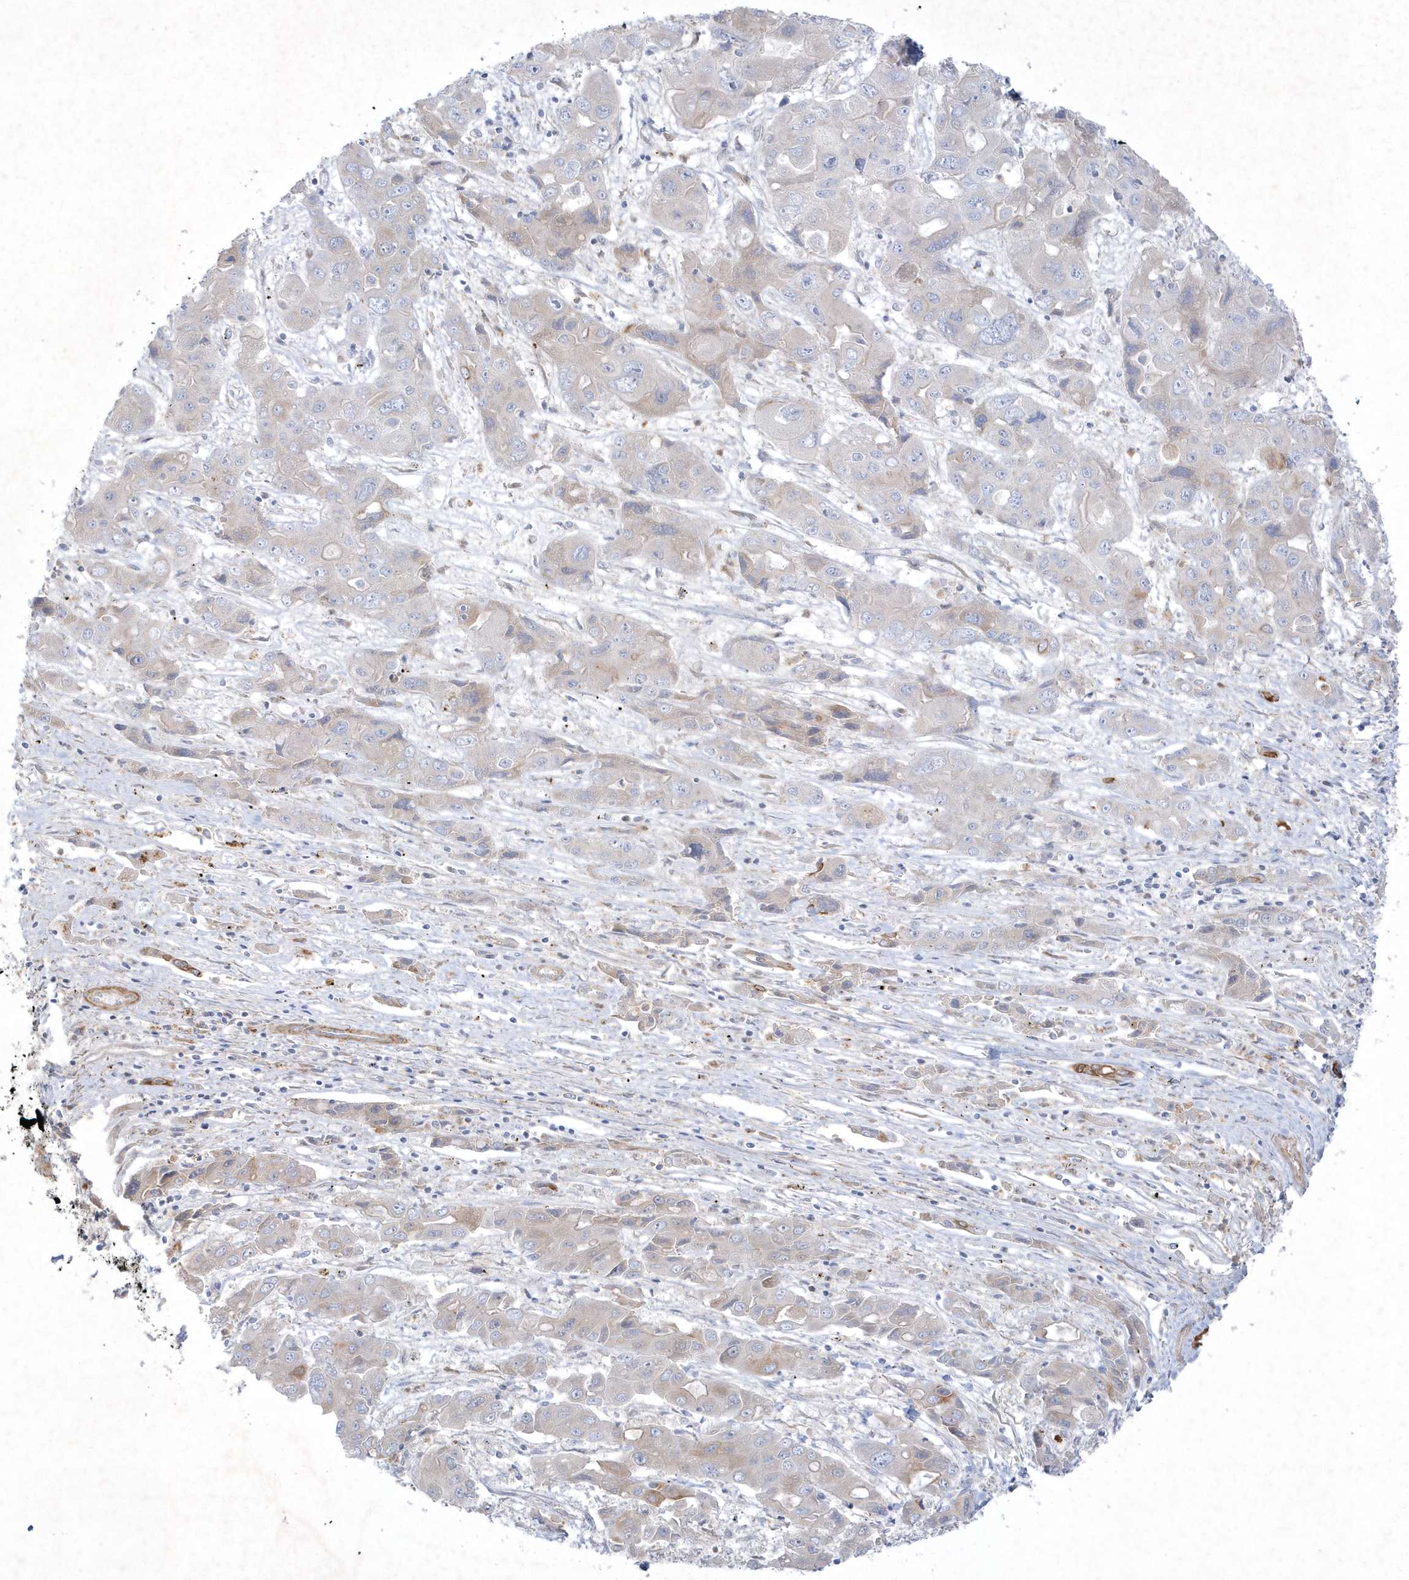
{"staining": {"intensity": "negative", "quantity": "none", "location": "none"}, "tissue": "liver cancer", "cell_type": "Tumor cells", "image_type": "cancer", "snomed": [{"axis": "morphology", "description": "Cholangiocarcinoma"}, {"axis": "topography", "description": "Liver"}], "caption": "DAB immunohistochemical staining of human liver cancer displays no significant staining in tumor cells. Brightfield microscopy of immunohistochemistry (IHC) stained with DAB (3,3'-diaminobenzidine) (brown) and hematoxylin (blue), captured at high magnification.", "gene": "LARS1", "patient": {"sex": "male", "age": 67}}